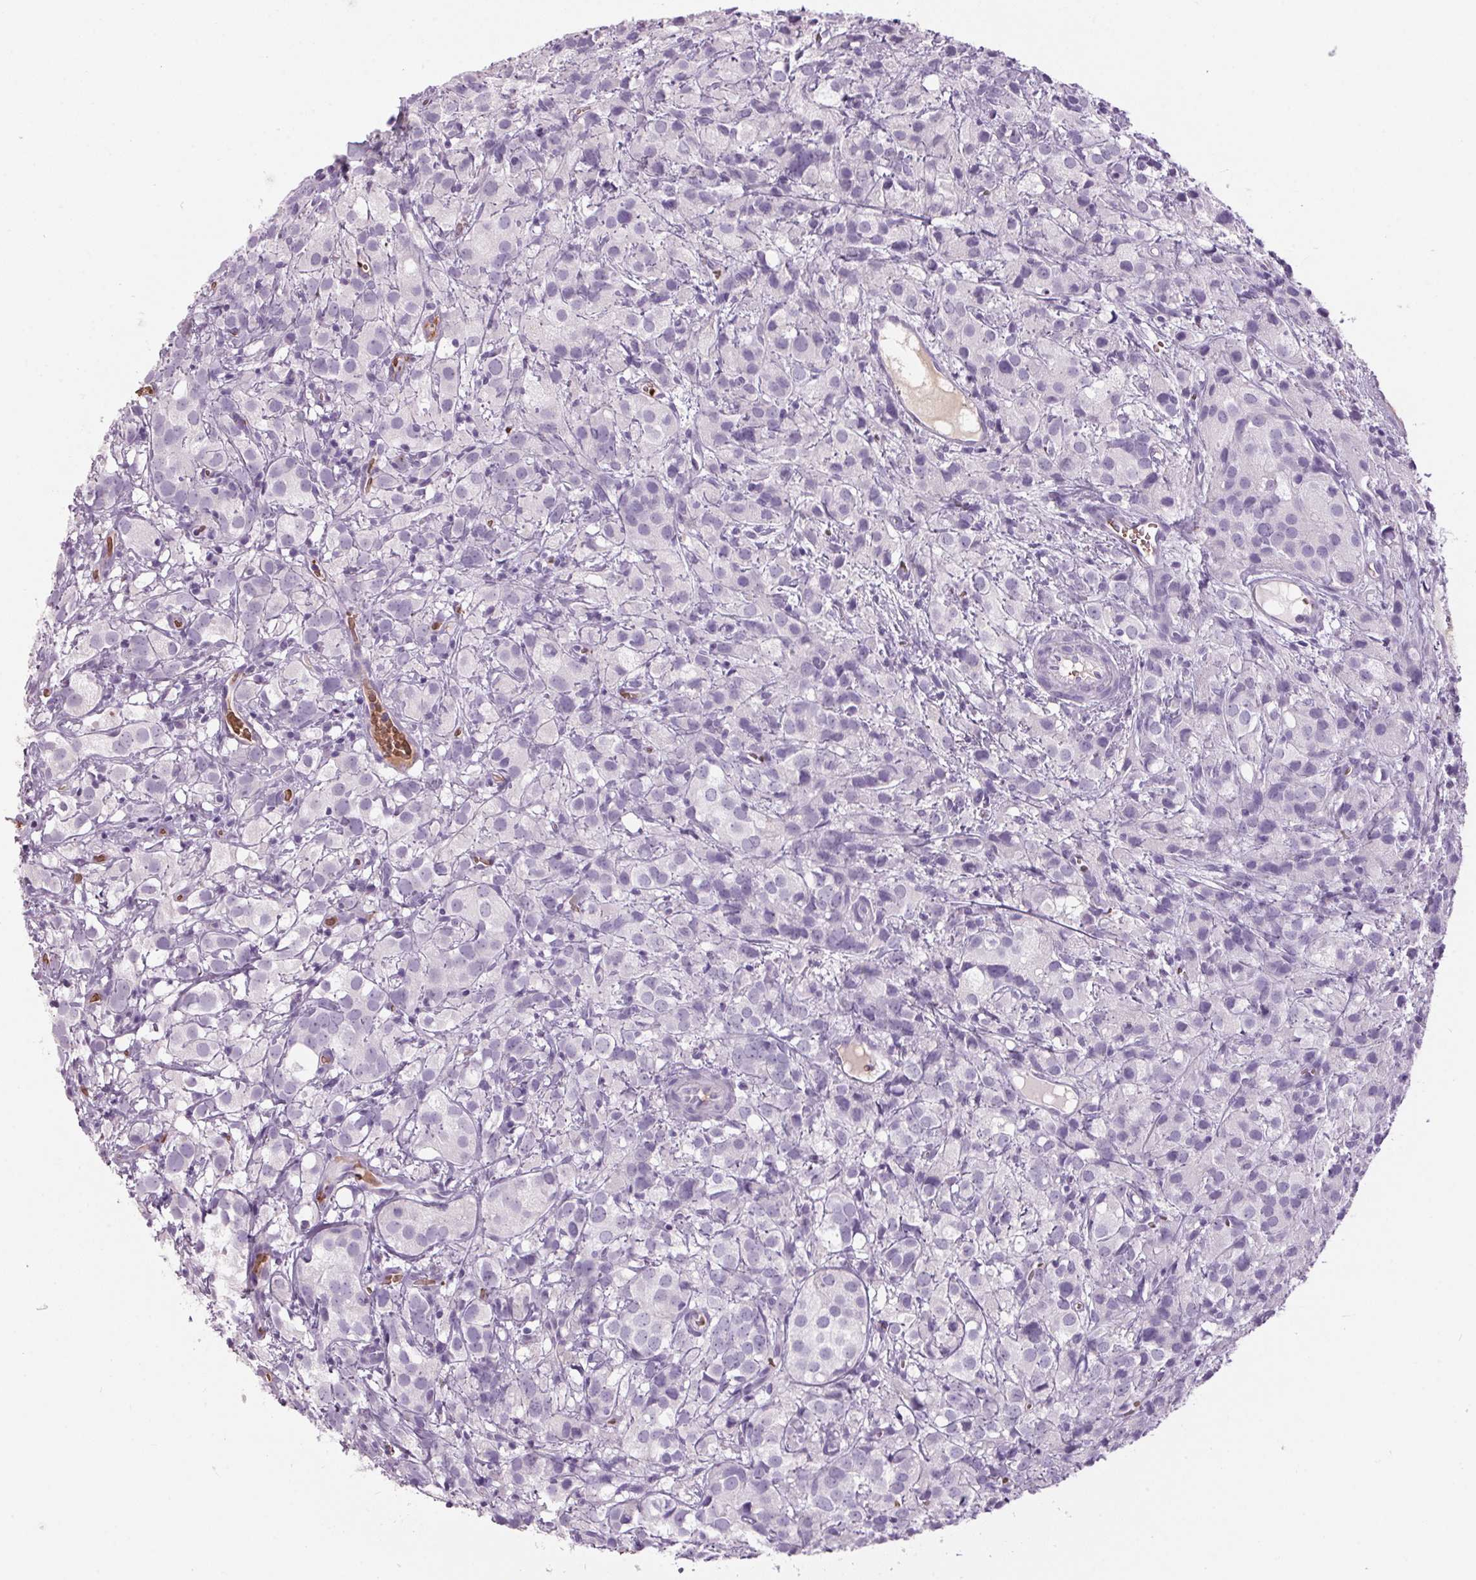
{"staining": {"intensity": "negative", "quantity": "none", "location": "none"}, "tissue": "prostate cancer", "cell_type": "Tumor cells", "image_type": "cancer", "snomed": [{"axis": "morphology", "description": "Adenocarcinoma, High grade"}, {"axis": "topography", "description": "Prostate"}], "caption": "Immunohistochemistry of prostate cancer demonstrates no staining in tumor cells. The staining was performed using DAB to visualize the protein expression in brown, while the nuclei were stained in blue with hematoxylin (Magnification: 20x).", "gene": "HBQ1", "patient": {"sex": "male", "age": 86}}